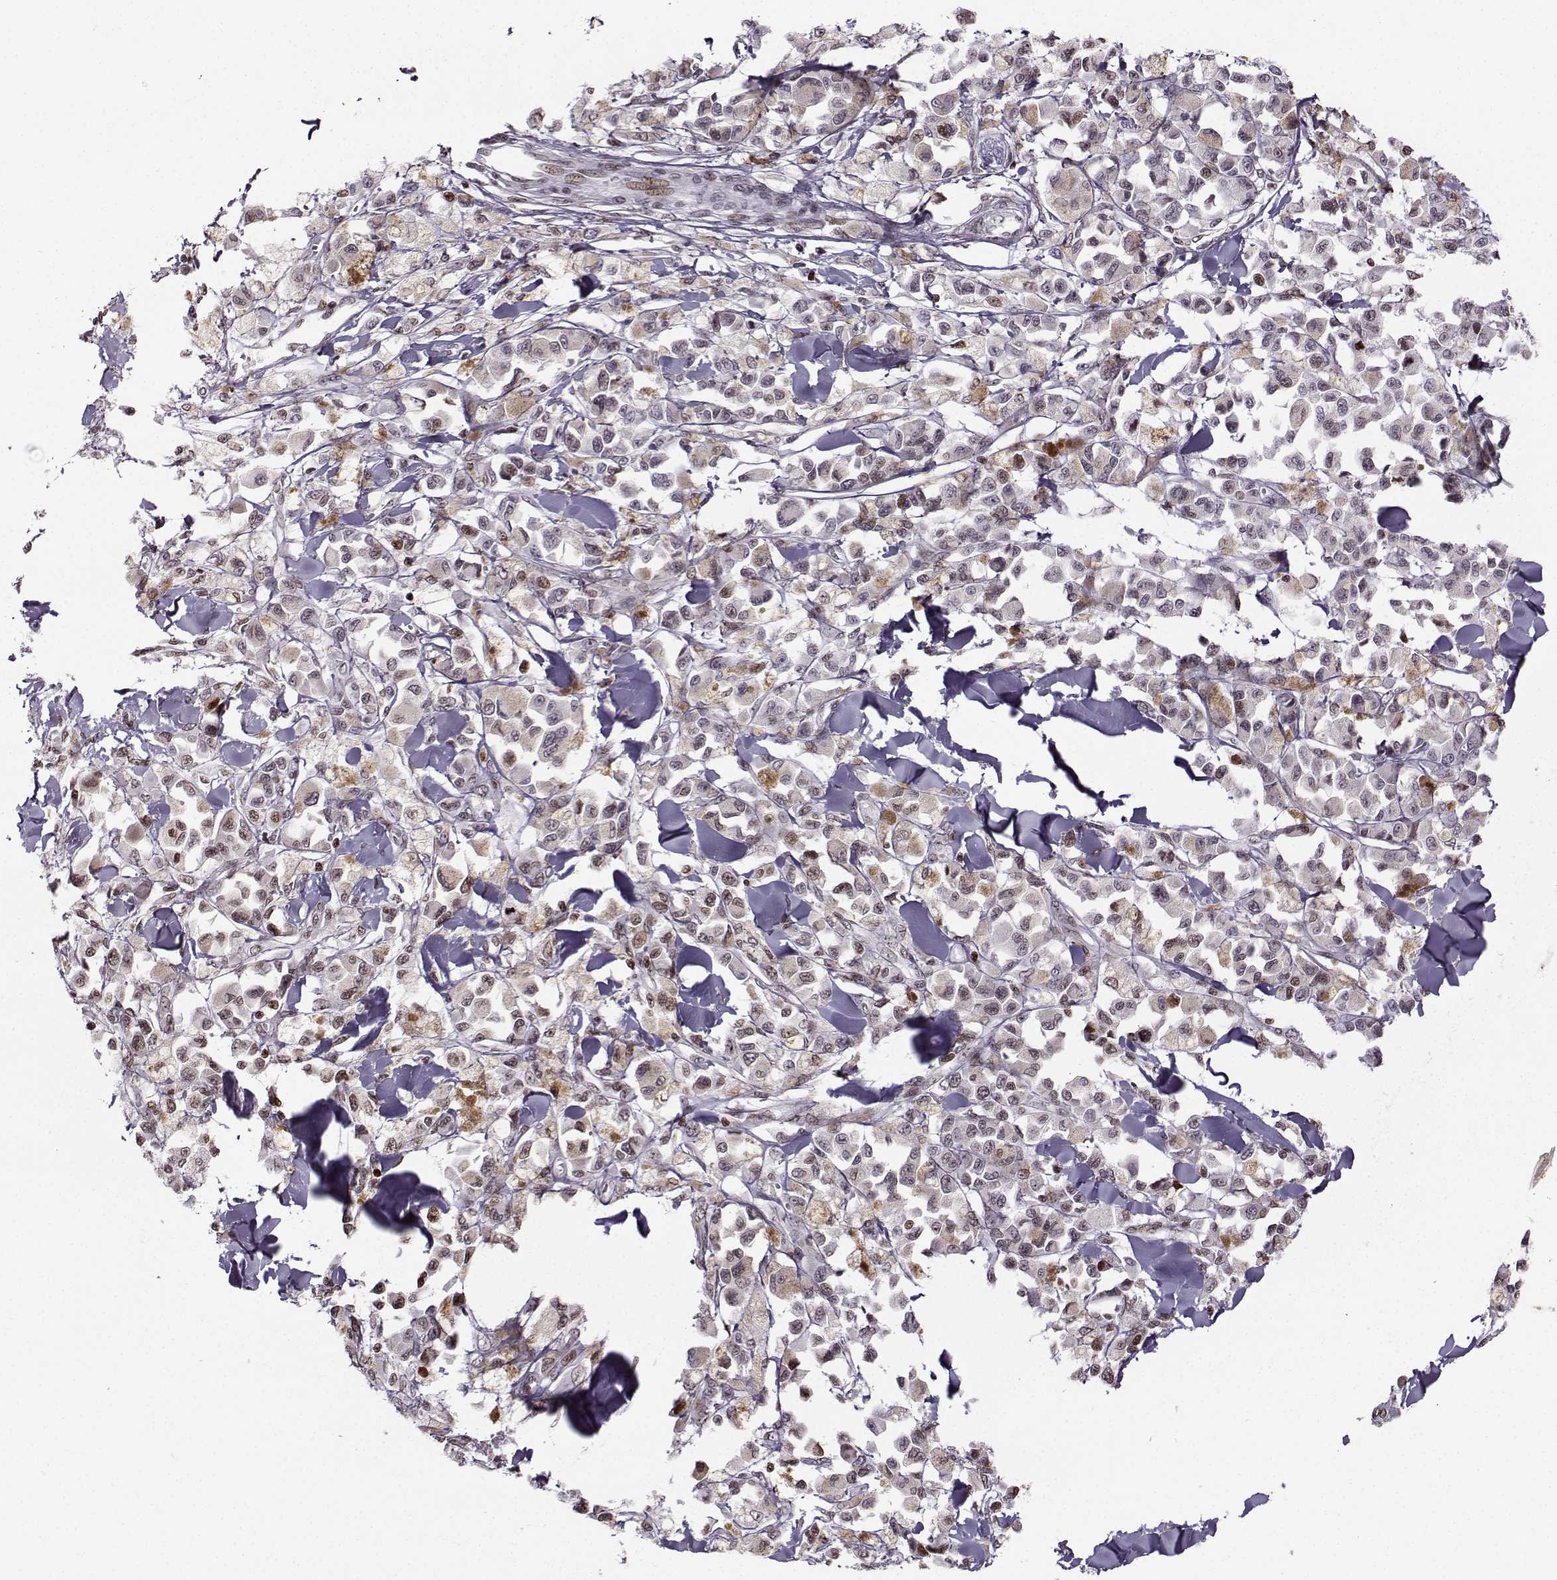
{"staining": {"intensity": "weak", "quantity": "<25%", "location": "nuclear"}, "tissue": "melanoma", "cell_type": "Tumor cells", "image_type": "cancer", "snomed": [{"axis": "morphology", "description": "Malignant melanoma, NOS"}, {"axis": "topography", "description": "Skin"}], "caption": "Melanoma stained for a protein using IHC exhibits no expression tumor cells.", "gene": "ZNF19", "patient": {"sex": "female", "age": 58}}